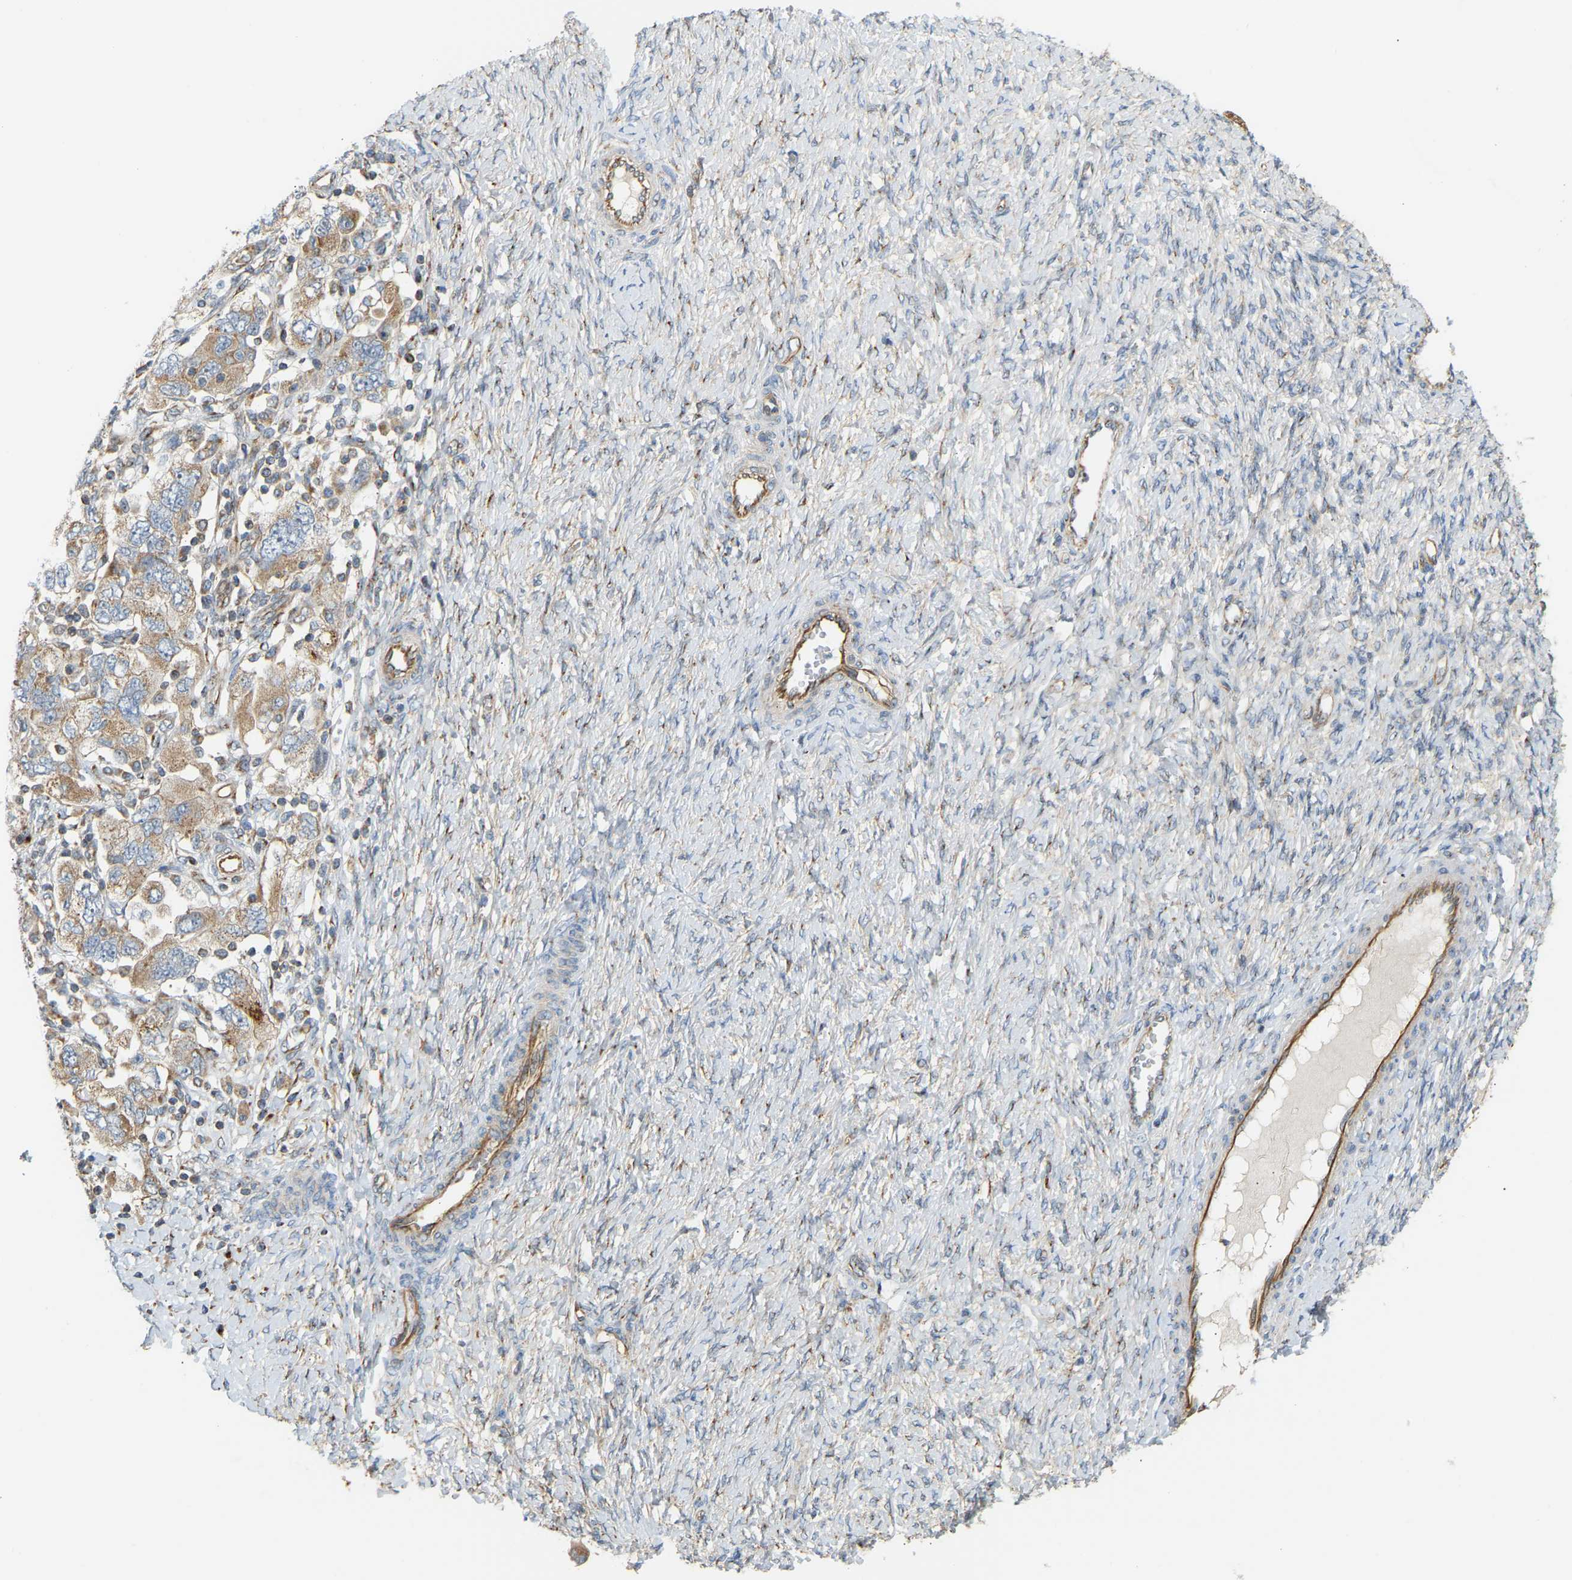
{"staining": {"intensity": "moderate", "quantity": ">75%", "location": "cytoplasmic/membranous"}, "tissue": "ovarian cancer", "cell_type": "Tumor cells", "image_type": "cancer", "snomed": [{"axis": "morphology", "description": "Carcinoma, NOS"}, {"axis": "morphology", "description": "Cystadenocarcinoma, serous, NOS"}, {"axis": "topography", "description": "Ovary"}], "caption": "DAB immunohistochemical staining of human ovarian cancer (carcinoma) shows moderate cytoplasmic/membranous protein positivity in about >75% of tumor cells.", "gene": "YIPF2", "patient": {"sex": "female", "age": 69}}